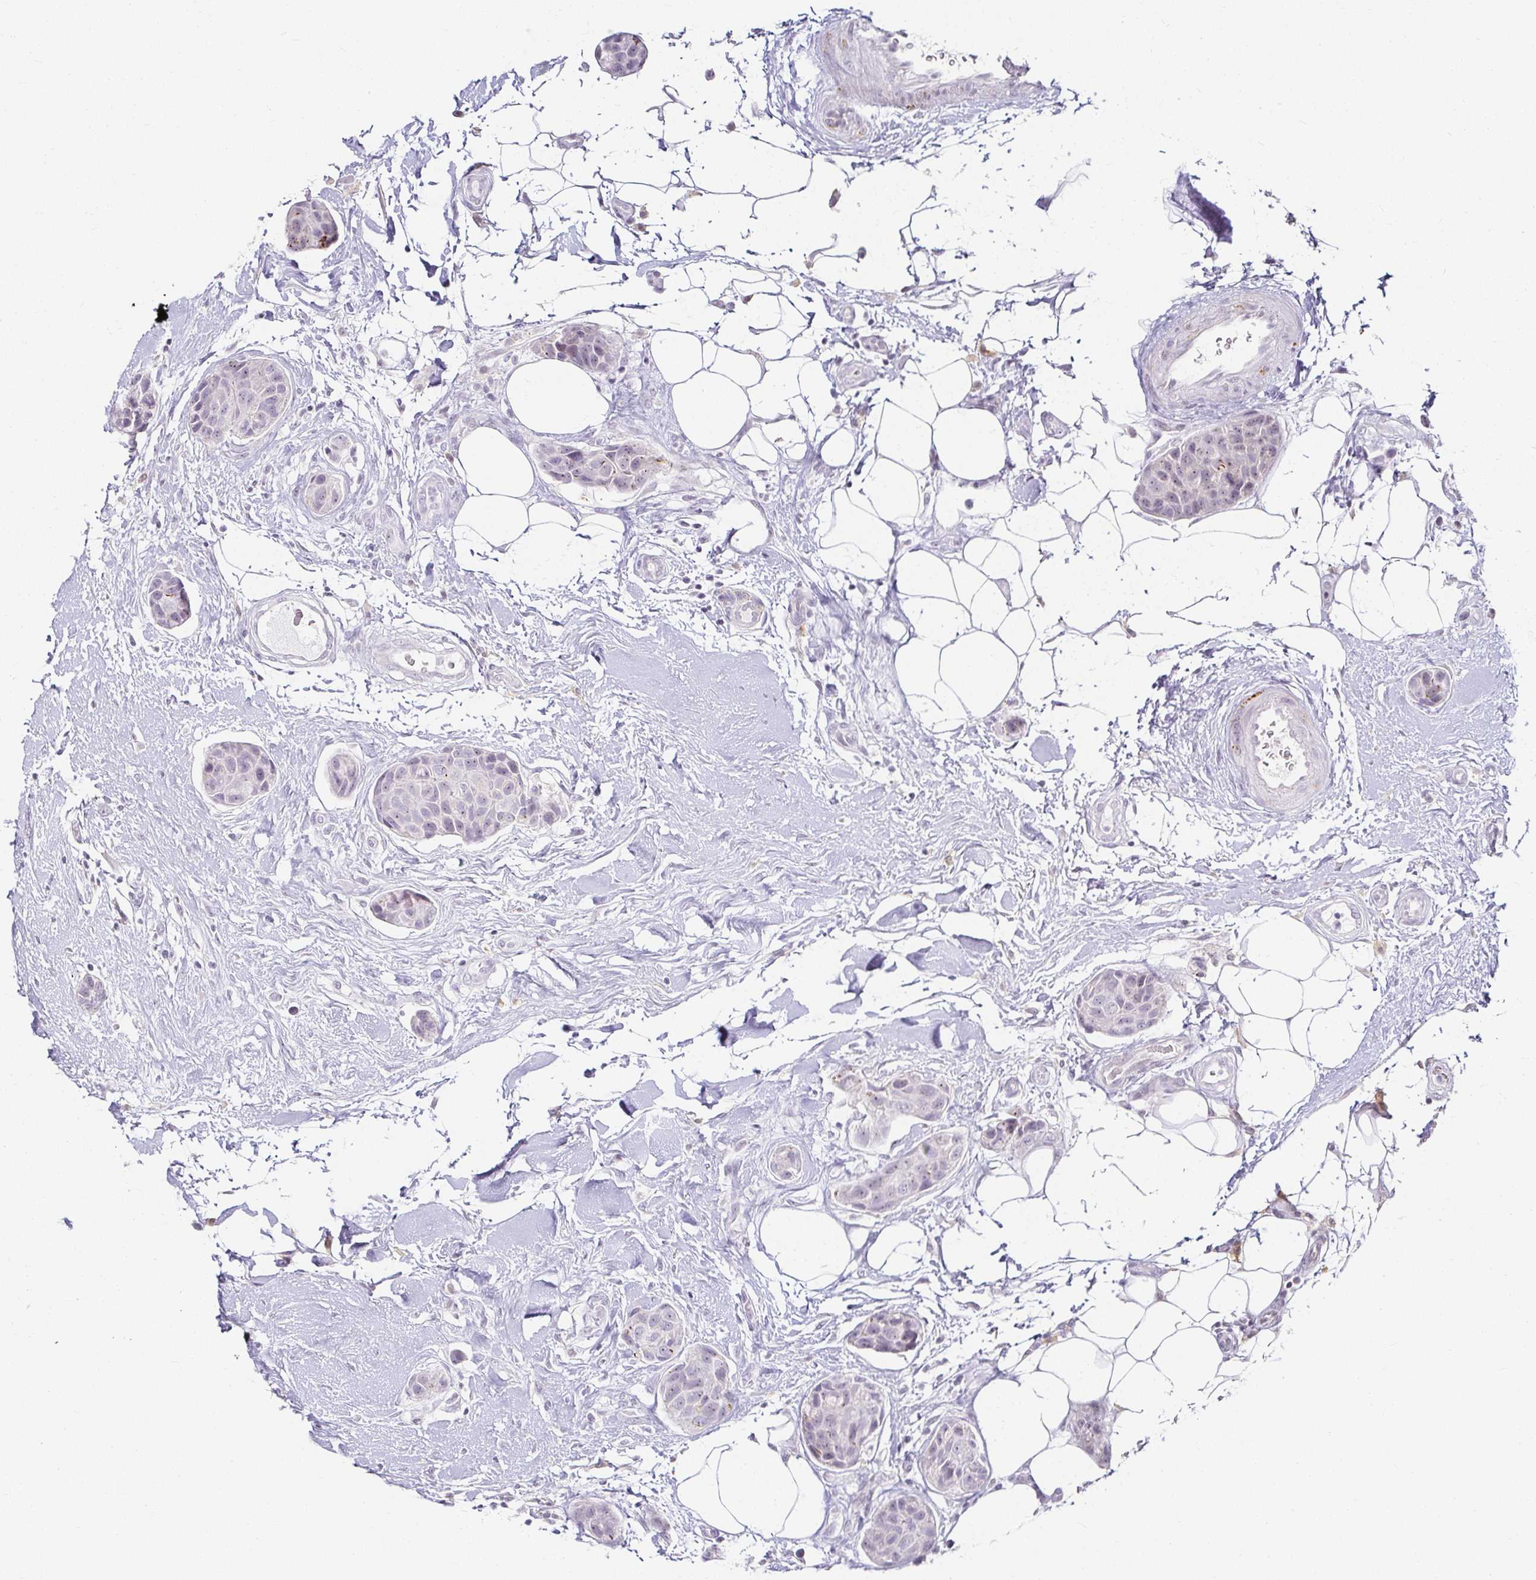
{"staining": {"intensity": "negative", "quantity": "none", "location": "none"}, "tissue": "breast cancer", "cell_type": "Tumor cells", "image_type": "cancer", "snomed": [{"axis": "morphology", "description": "Duct carcinoma"}, {"axis": "topography", "description": "Breast"}, {"axis": "topography", "description": "Lymph node"}], "caption": "A high-resolution photomicrograph shows IHC staining of breast infiltrating ductal carcinoma, which reveals no significant expression in tumor cells.", "gene": "ACAN", "patient": {"sex": "female", "age": 80}}